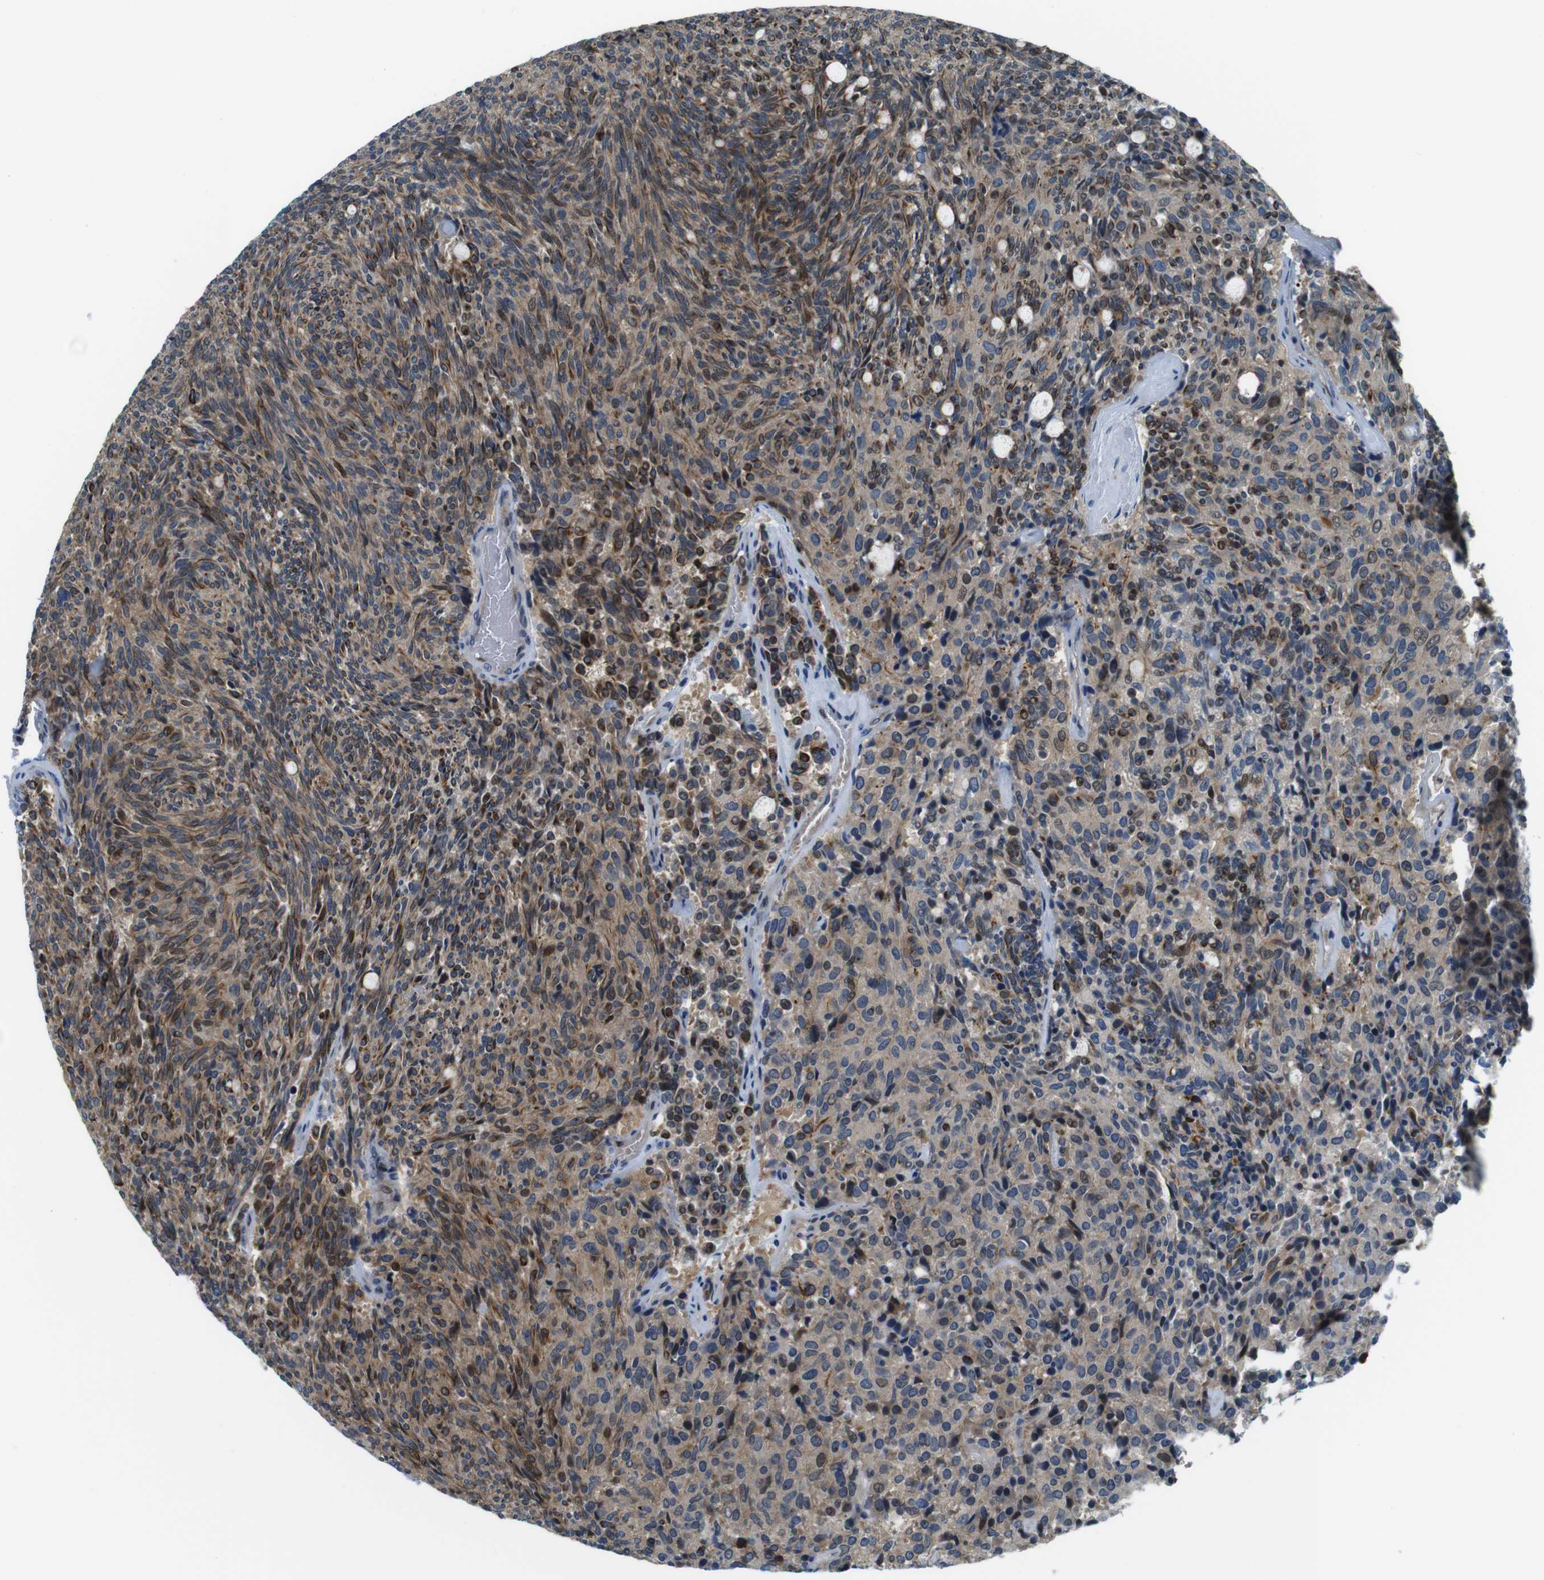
{"staining": {"intensity": "moderate", "quantity": ">75%", "location": "cytoplasmic/membranous"}, "tissue": "carcinoid", "cell_type": "Tumor cells", "image_type": "cancer", "snomed": [{"axis": "morphology", "description": "Carcinoid, malignant, NOS"}, {"axis": "topography", "description": "Pancreas"}], "caption": "Tumor cells exhibit medium levels of moderate cytoplasmic/membranous positivity in approximately >75% of cells in carcinoid. (DAB = brown stain, brightfield microscopy at high magnification).", "gene": "ZDHHC3", "patient": {"sex": "female", "age": 54}}